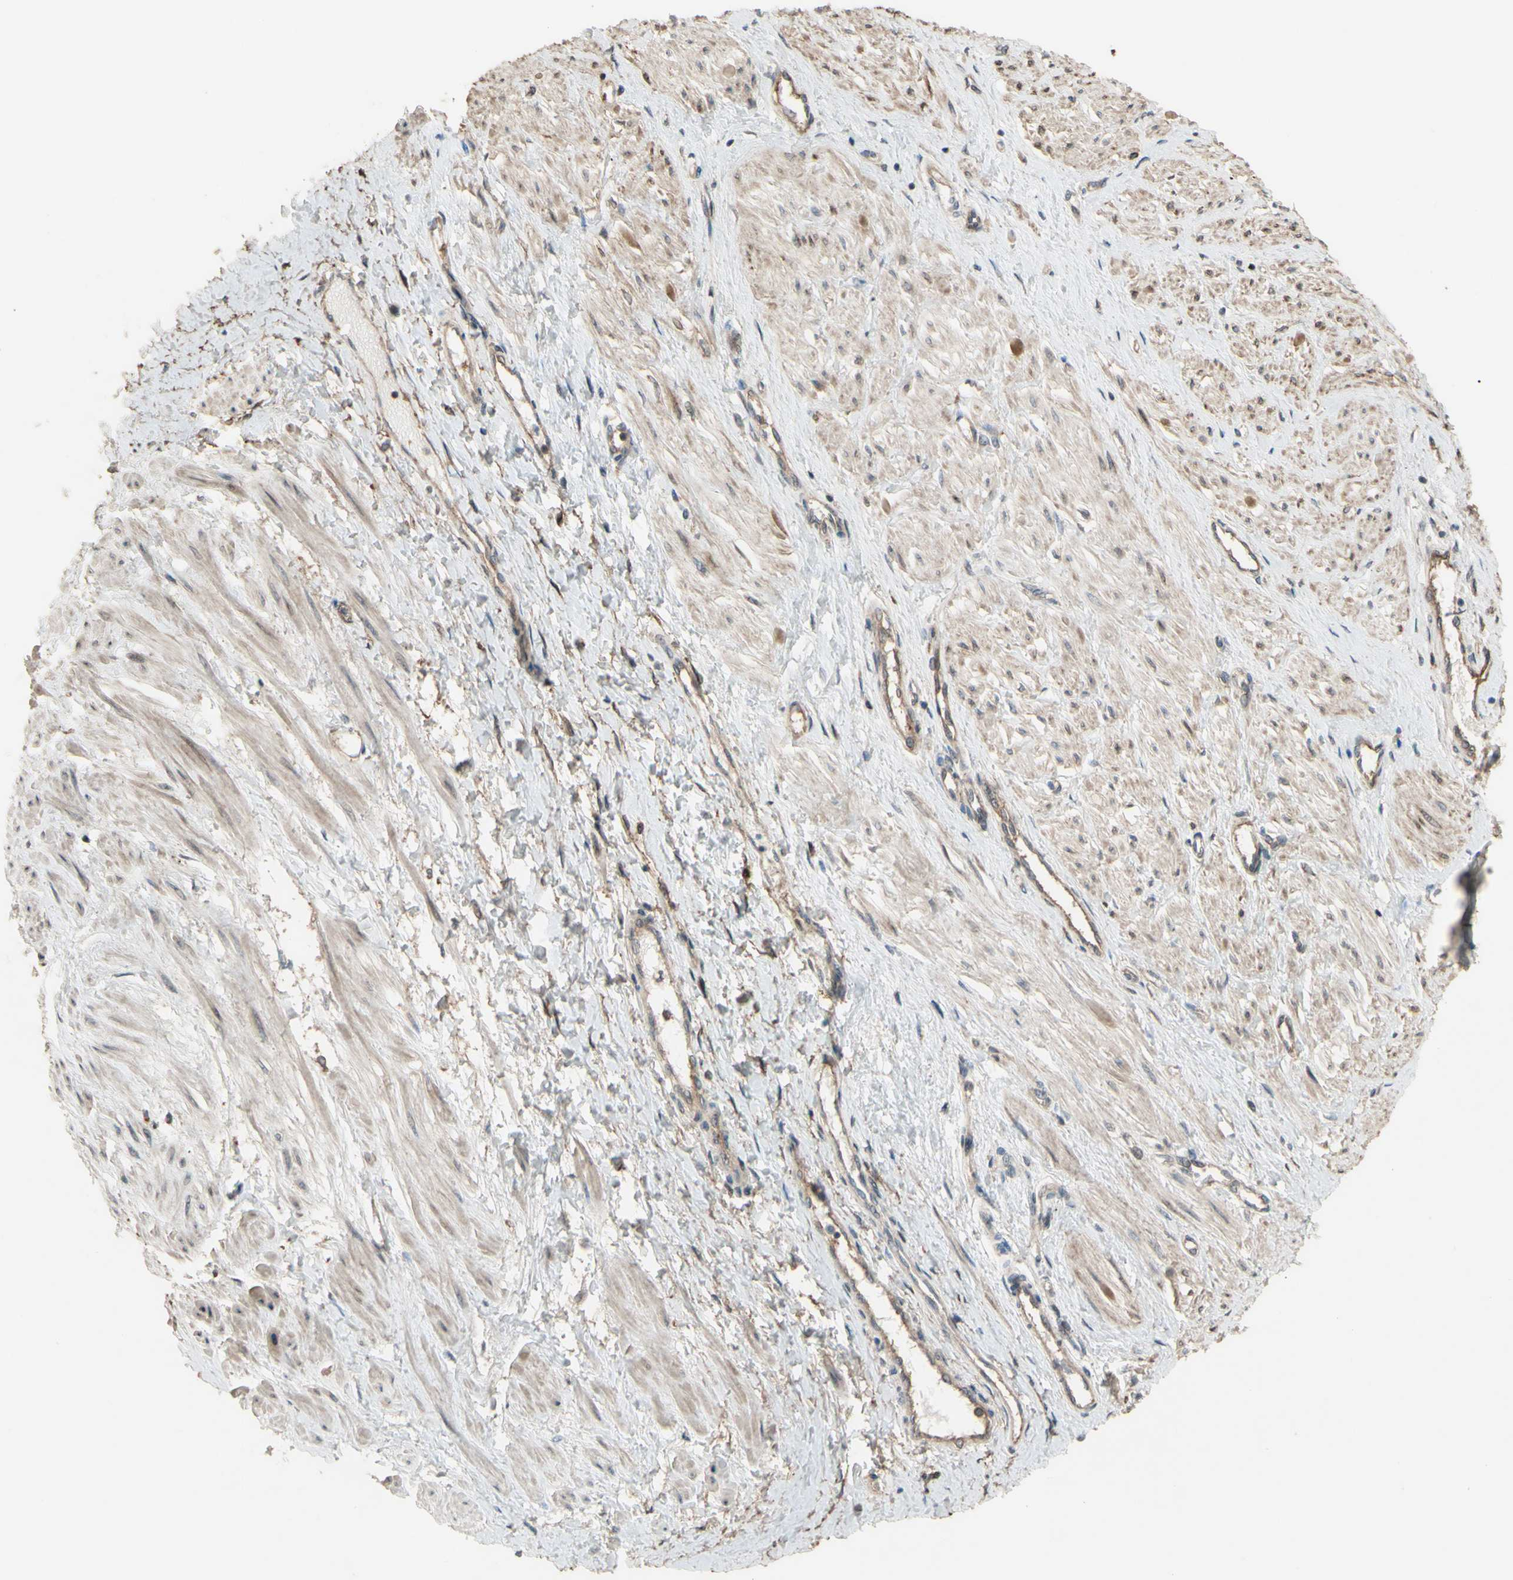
{"staining": {"intensity": "moderate", "quantity": "25%-75%", "location": "cytoplasmic/membranous"}, "tissue": "smooth muscle", "cell_type": "Smooth muscle cells", "image_type": "normal", "snomed": [{"axis": "morphology", "description": "Normal tissue, NOS"}, {"axis": "topography", "description": "Smooth muscle"}, {"axis": "topography", "description": "Uterus"}], "caption": "There is medium levels of moderate cytoplasmic/membranous staining in smooth muscle cells of benign smooth muscle, as demonstrated by immunohistochemical staining (brown color).", "gene": "SHROOM4", "patient": {"sex": "female", "age": 39}}